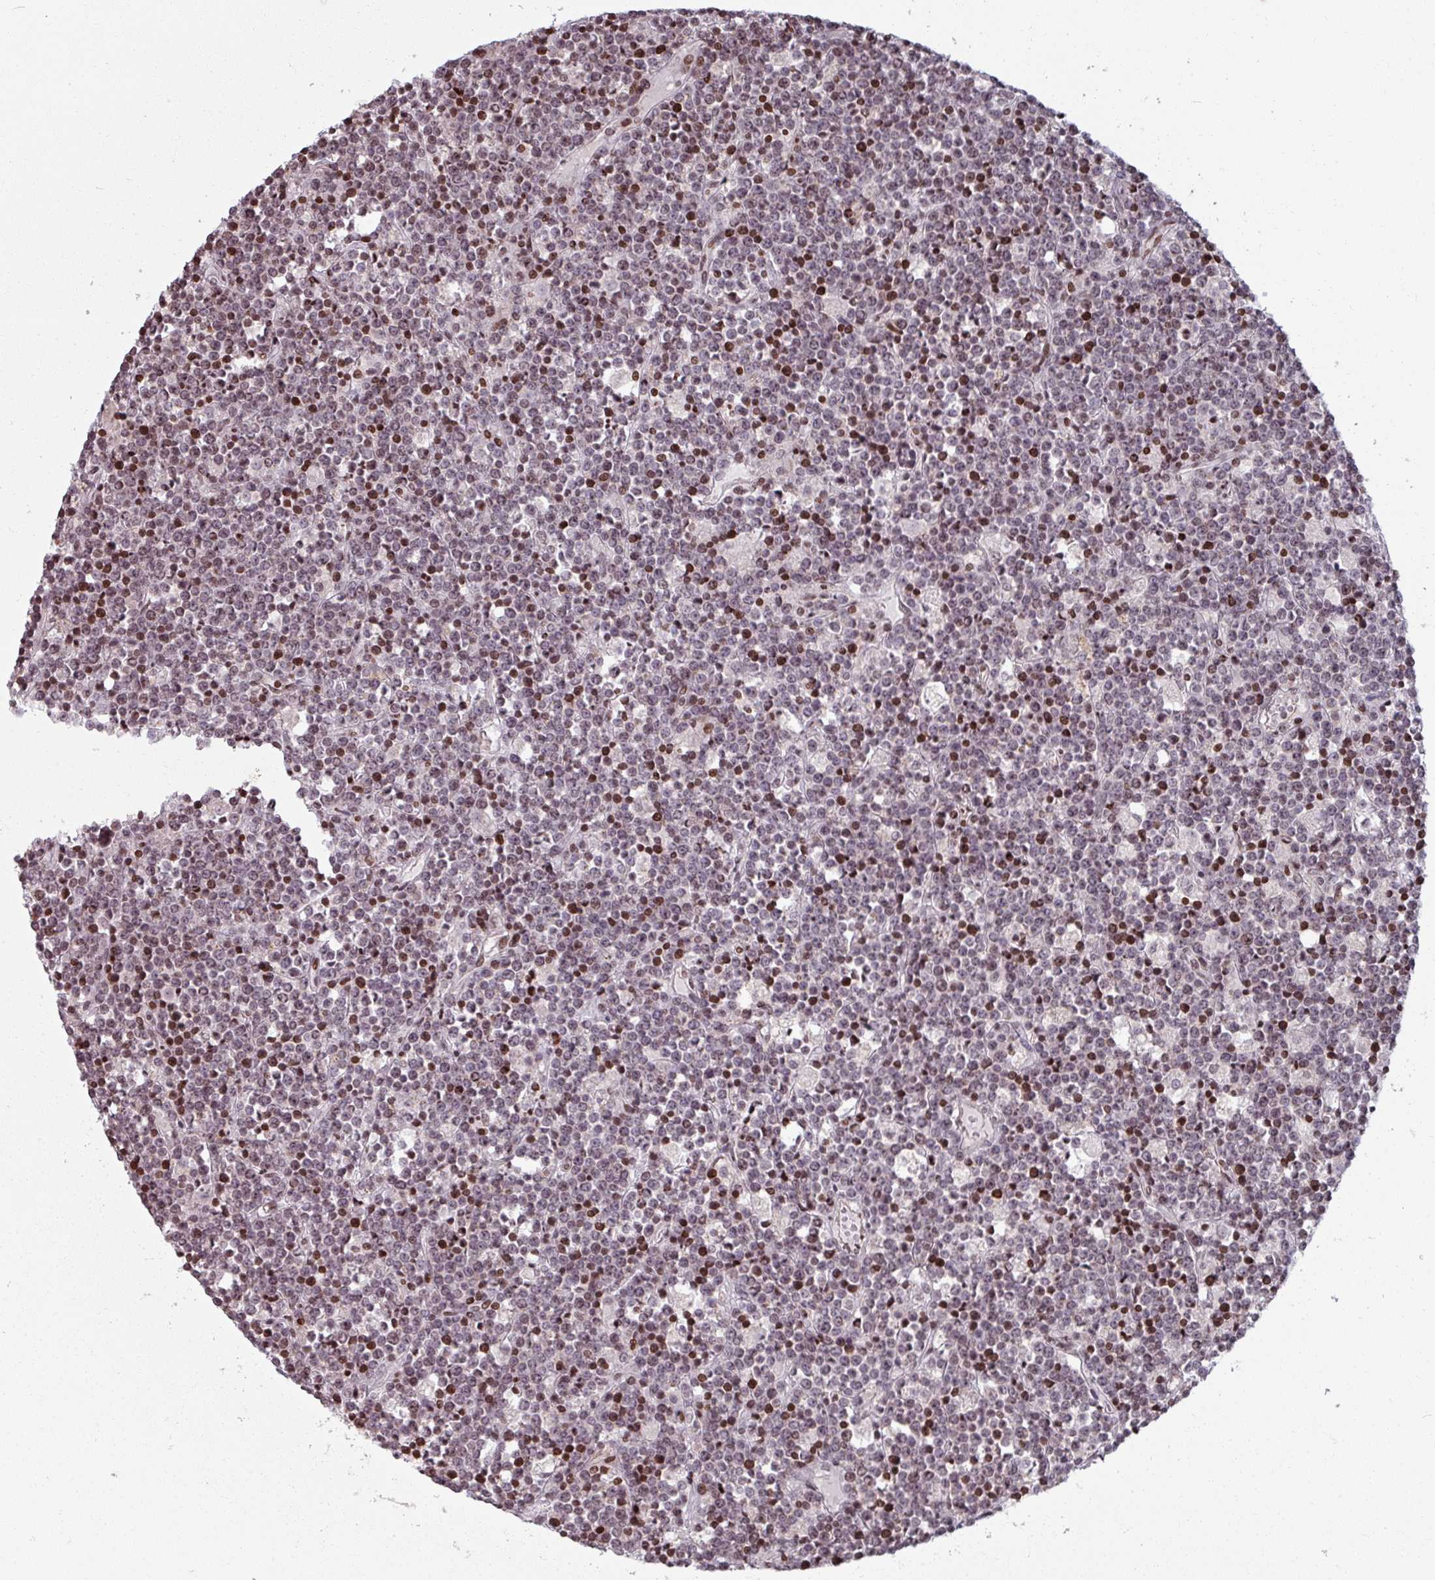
{"staining": {"intensity": "moderate", "quantity": "25%-75%", "location": "nuclear"}, "tissue": "lymphoma", "cell_type": "Tumor cells", "image_type": "cancer", "snomed": [{"axis": "morphology", "description": "Malignant lymphoma, non-Hodgkin's type, High grade"}, {"axis": "topography", "description": "Ovary"}], "caption": "Protein analysis of high-grade malignant lymphoma, non-Hodgkin's type tissue reveals moderate nuclear positivity in about 25%-75% of tumor cells. (Stains: DAB (3,3'-diaminobenzidine) in brown, nuclei in blue, Microscopy: brightfield microscopy at high magnification).", "gene": "NCOR1", "patient": {"sex": "female", "age": 56}}